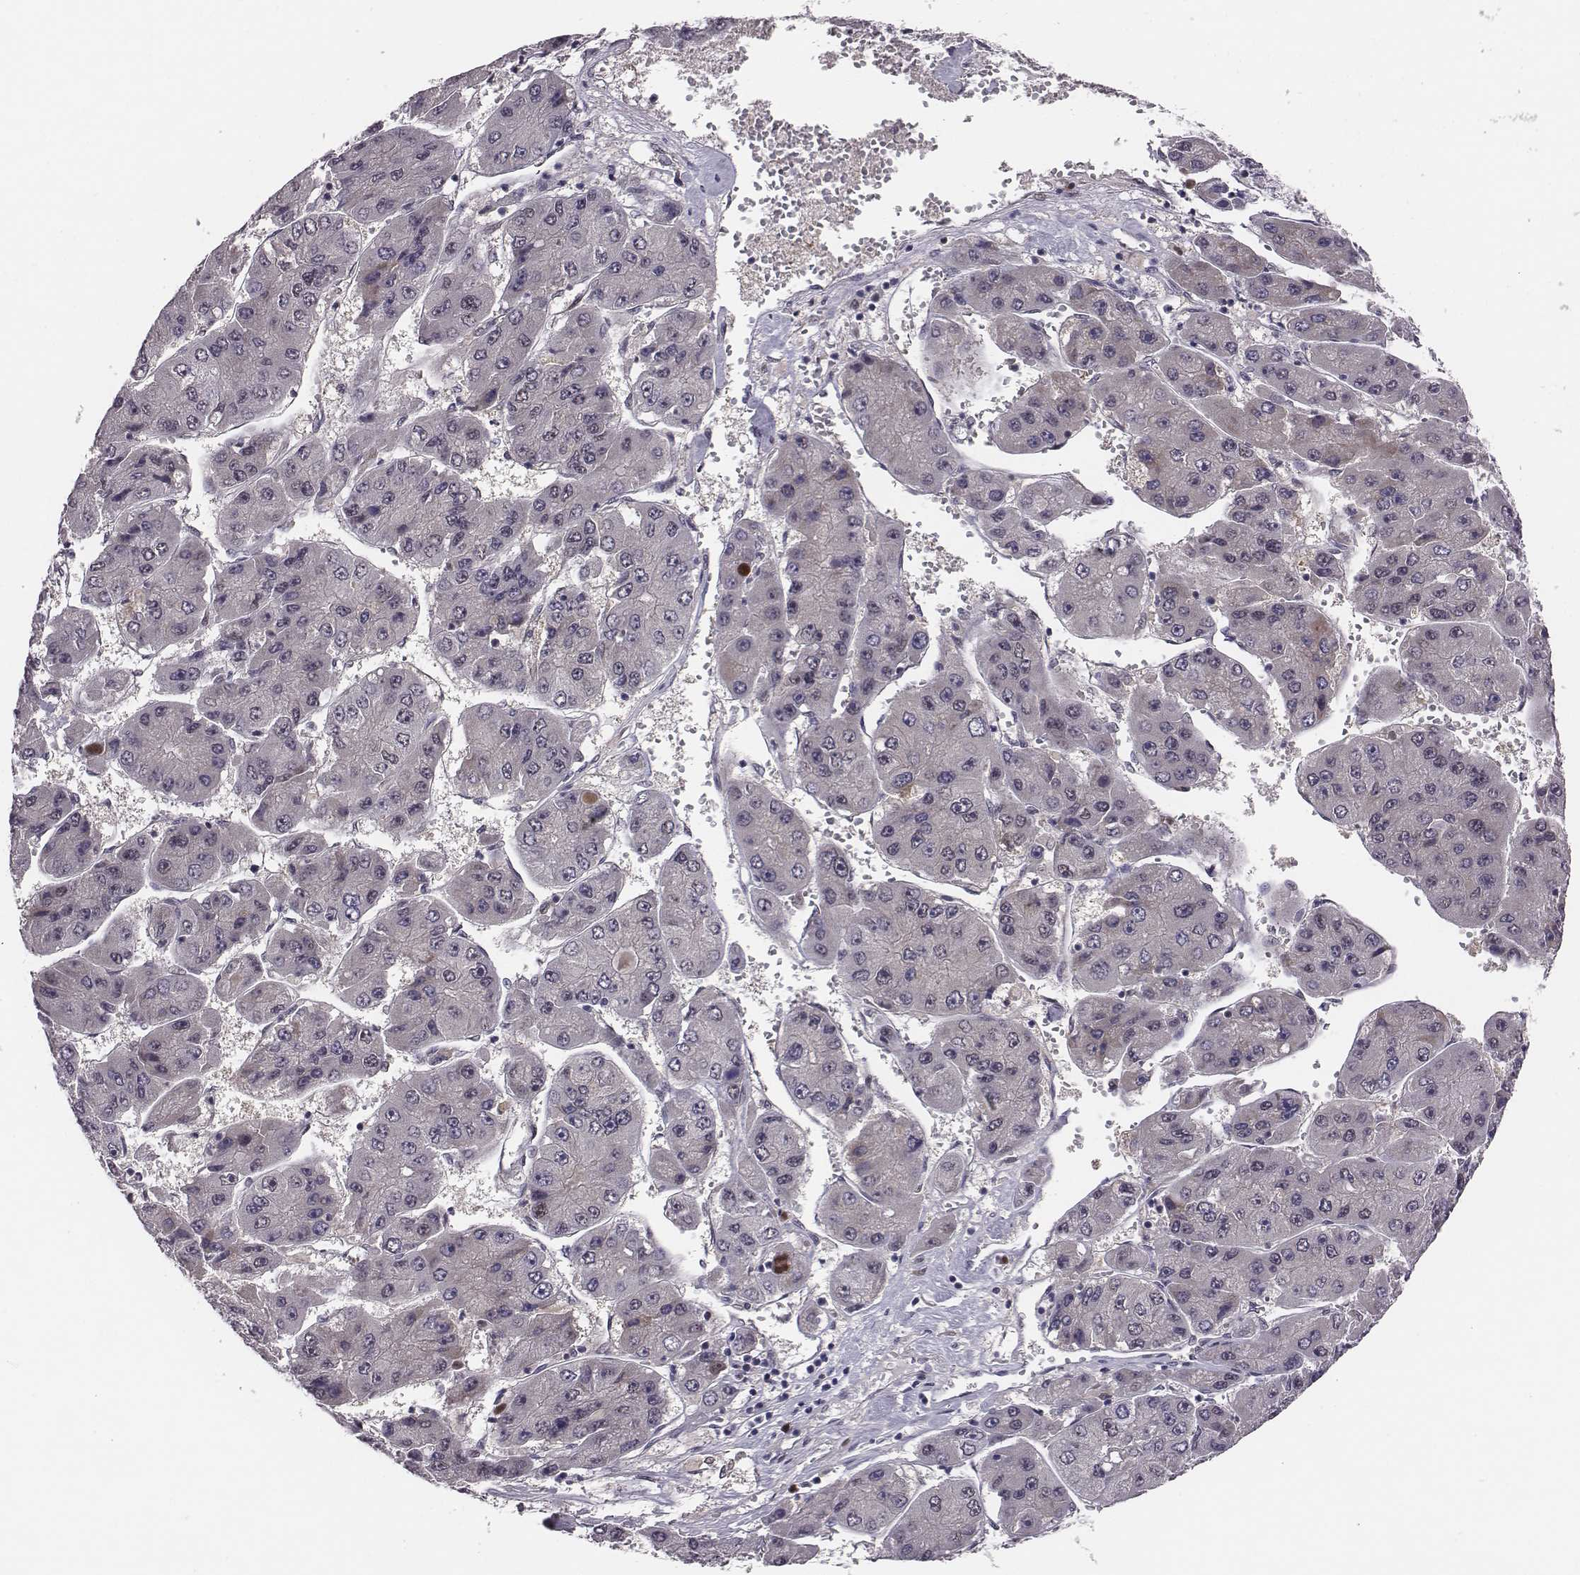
{"staining": {"intensity": "negative", "quantity": "none", "location": "none"}, "tissue": "liver cancer", "cell_type": "Tumor cells", "image_type": "cancer", "snomed": [{"axis": "morphology", "description": "Carcinoma, Hepatocellular, NOS"}, {"axis": "topography", "description": "Liver"}], "caption": "High power microscopy photomicrograph of an immunohistochemistry (IHC) photomicrograph of liver cancer (hepatocellular carcinoma), revealing no significant staining in tumor cells. (Brightfield microscopy of DAB (3,3'-diaminobenzidine) IHC at high magnification).", "gene": "SMURF2", "patient": {"sex": "female", "age": 61}}